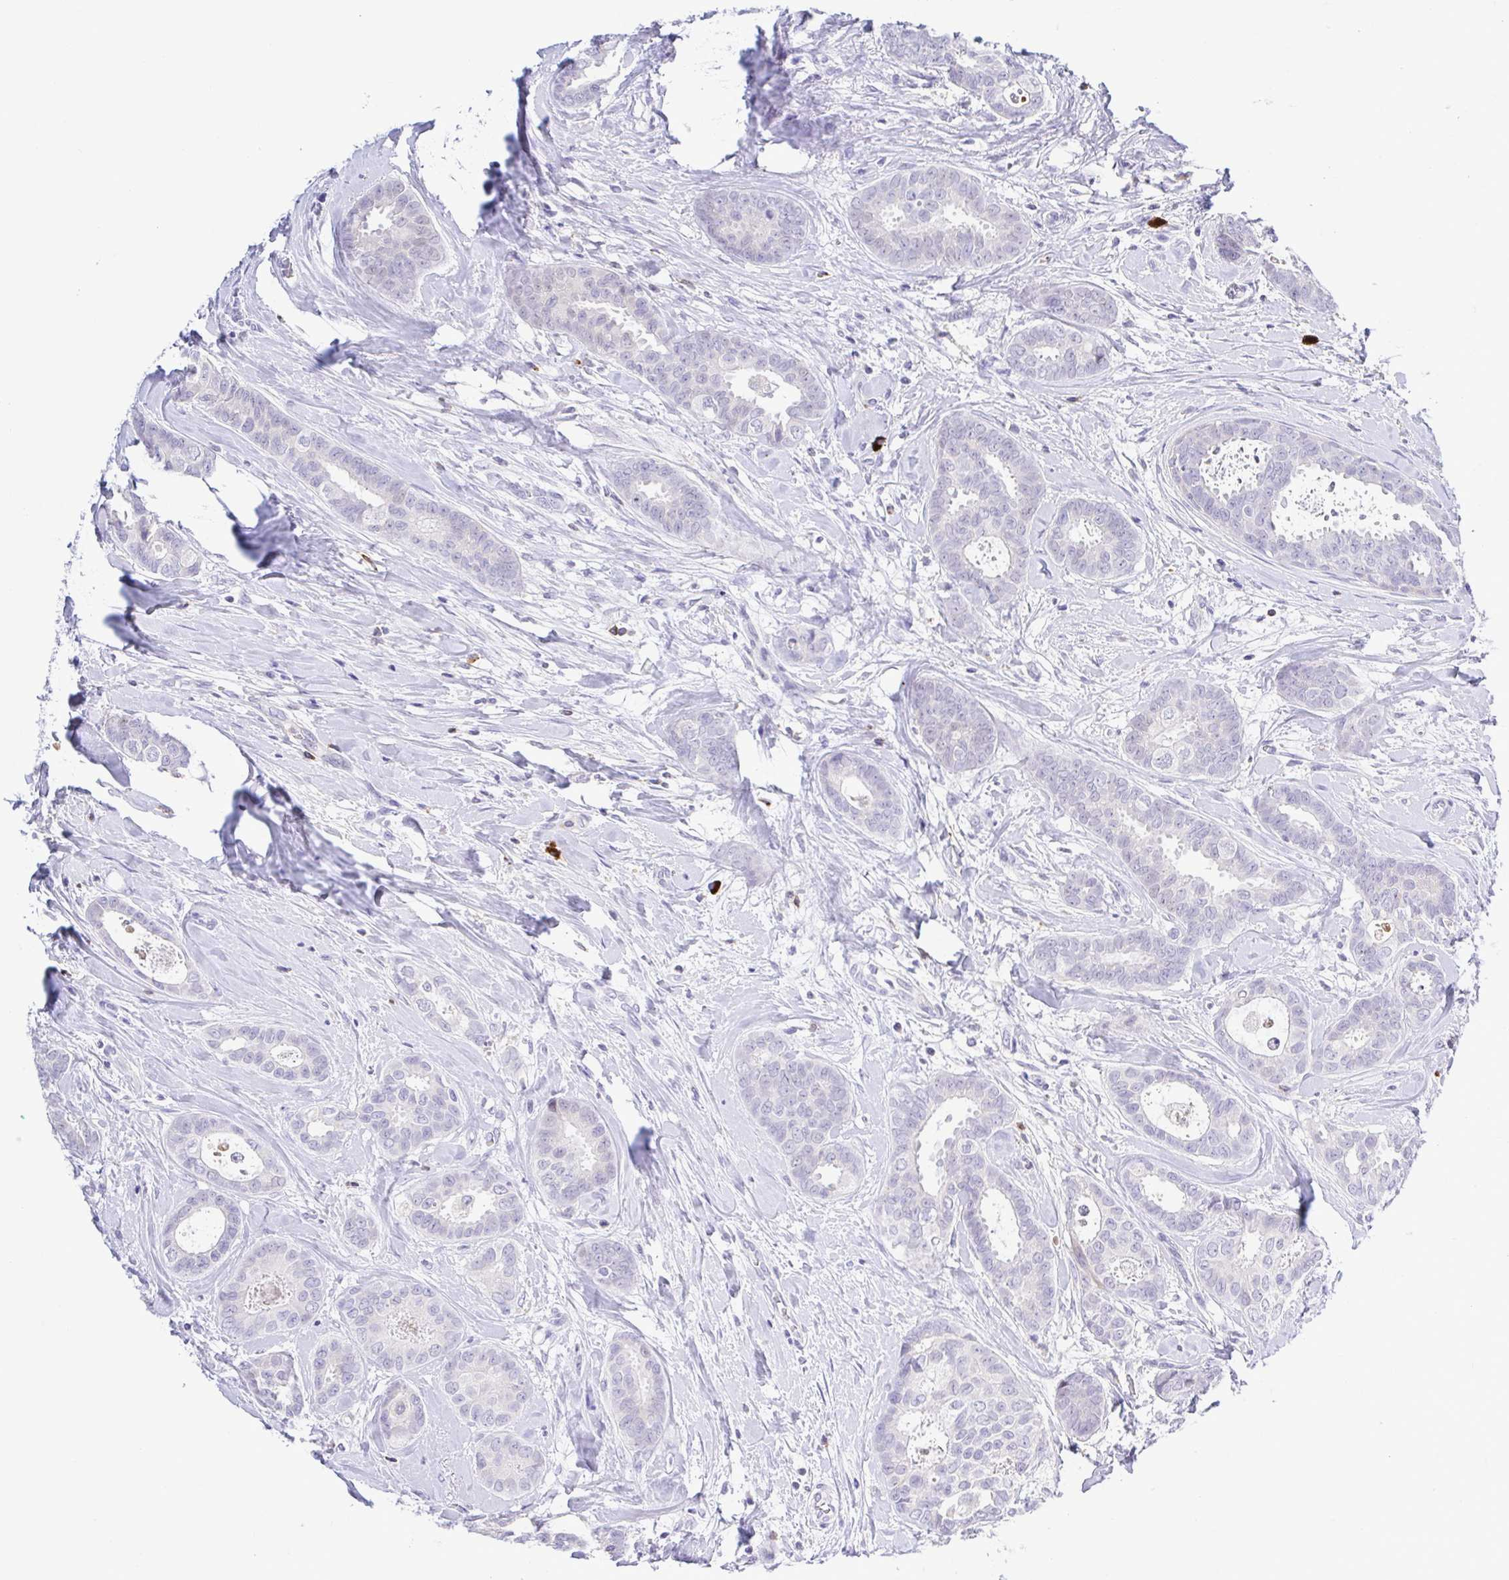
{"staining": {"intensity": "negative", "quantity": "none", "location": "none"}, "tissue": "breast cancer", "cell_type": "Tumor cells", "image_type": "cancer", "snomed": [{"axis": "morphology", "description": "Duct carcinoma"}, {"axis": "topography", "description": "Breast"}], "caption": "DAB (3,3'-diaminobenzidine) immunohistochemical staining of human intraductal carcinoma (breast) exhibits no significant positivity in tumor cells.", "gene": "PGLYRP1", "patient": {"sex": "female", "age": 45}}